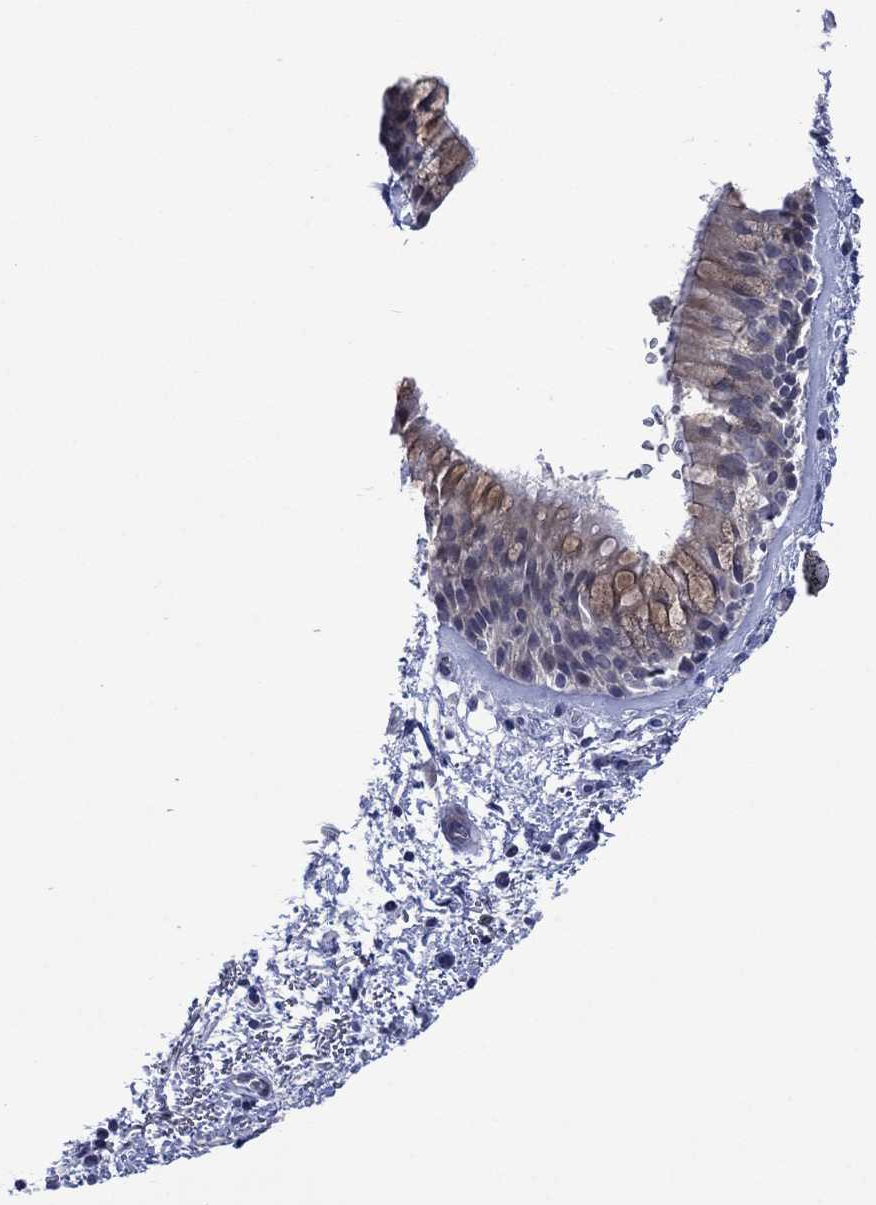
{"staining": {"intensity": "moderate", "quantity": "<25%", "location": "cytoplasmic/membranous"}, "tissue": "bronchus", "cell_type": "Respiratory epithelial cells", "image_type": "normal", "snomed": [{"axis": "morphology", "description": "Normal tissue, NOS"}, {"axis": "topography", "description": "Bronchus"}, {"axis": "topography", "description": "Lung"}], "caption": "Protein expression analysis of normal human bronchus reveals moderate cytoplasmic/membranous expression in approximately <25% of respiratory epithelial cells. The protein of interest is stained brown, and the nuclei are stained in blue (DAB IHC with brightfield microscopy, high magnification).", "gene": "AGL", "patient": {"sex": "female", "age": 57}}